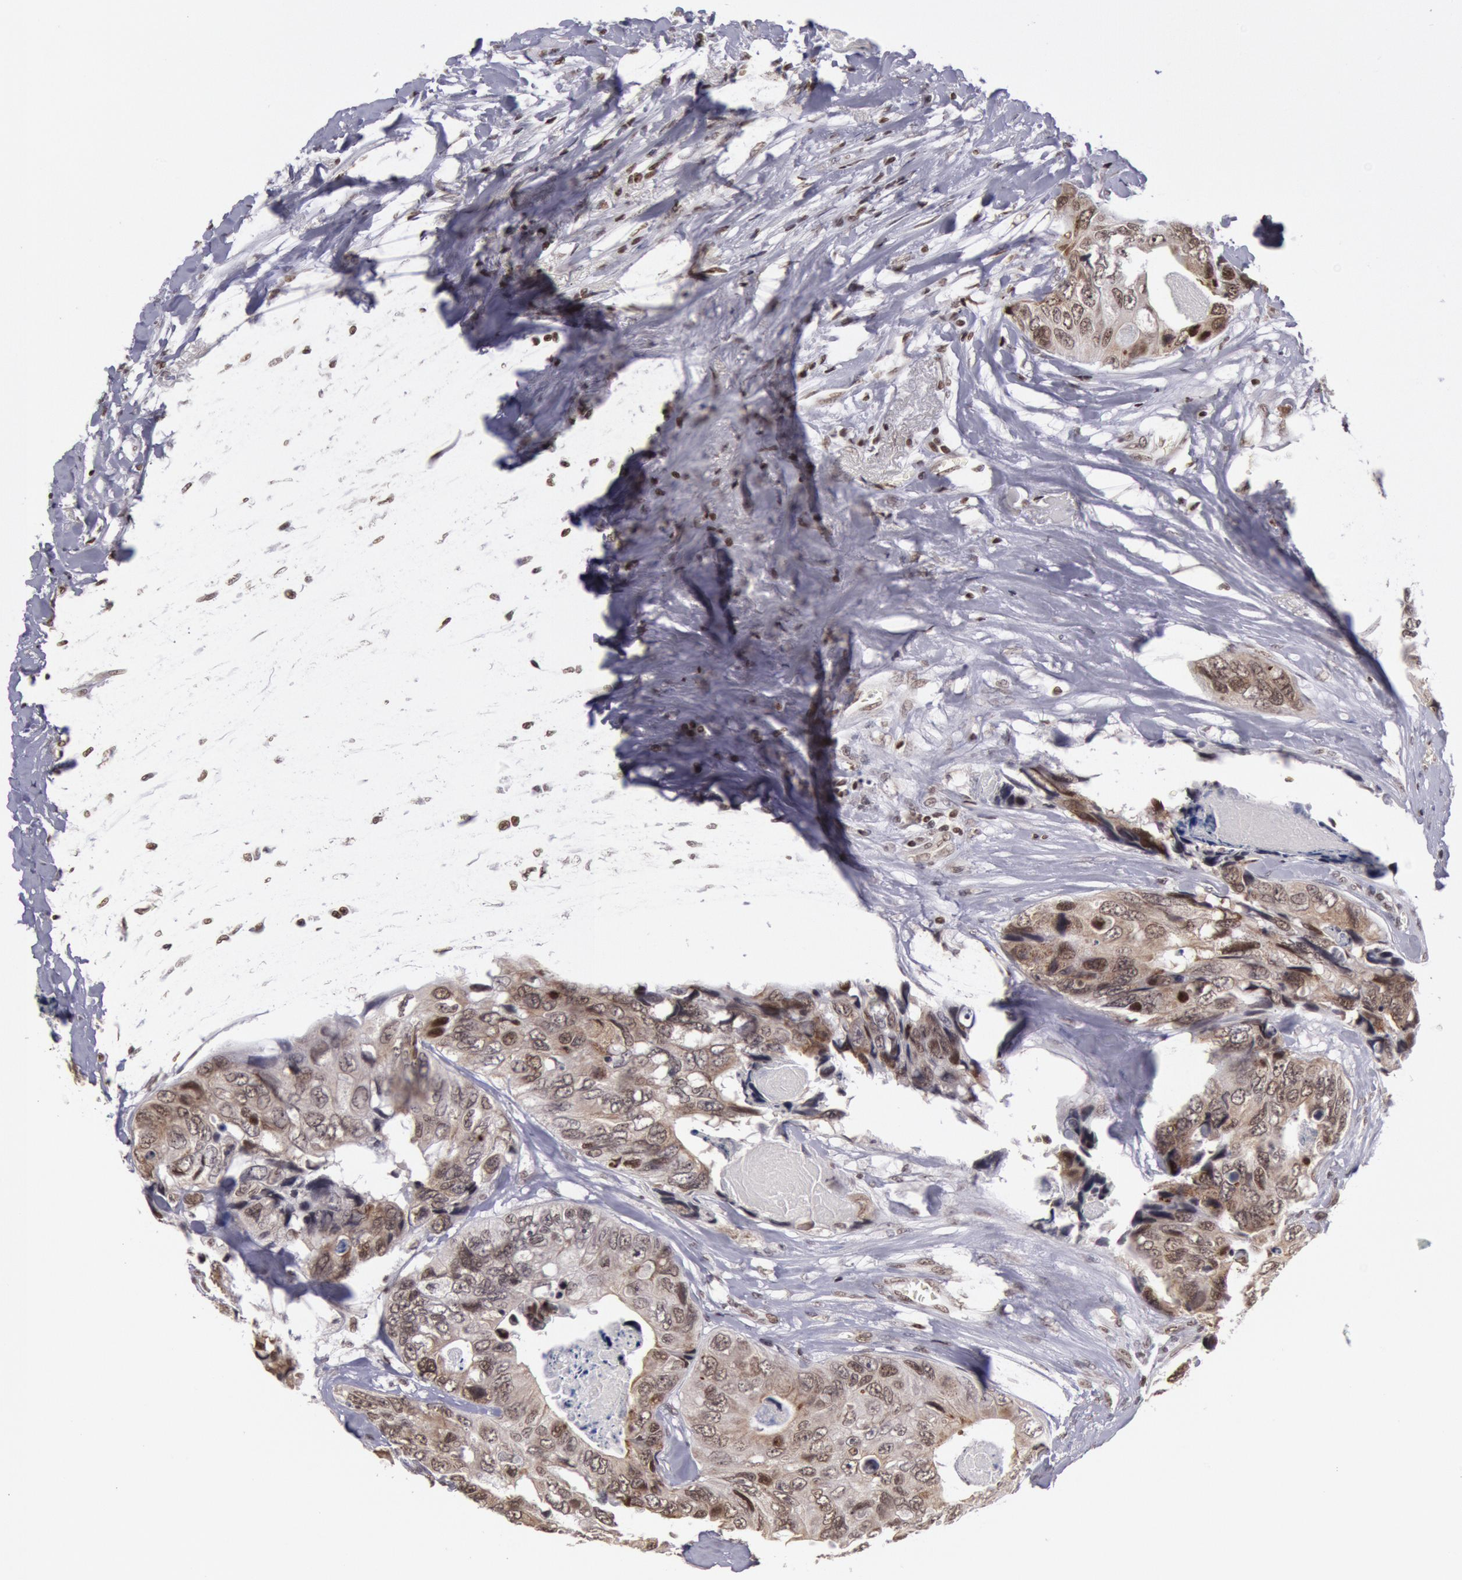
{"staining": {"intensity": "moderate", "quantity": ">75%", "location": "cytoplasmic/membranous,nuclear"}, "tissue": "colorectal cancer", "cell_type": "Tumor cells", "image_type": "cancer", "snomed": [{"axis": "morphology", "description": "Adenocarcinoma, NOS"}, {"axis": "topography", "description": "Colon"}], "caption": "Immunohistochemical staining of human colorectal cancer demonstrates medium levels of moderate cytoplasmic/membranous and nuclear positivity in about >75% of tumor cells.", "gene": "NKAP", "patient": {"sex": "female", "age": 86}}